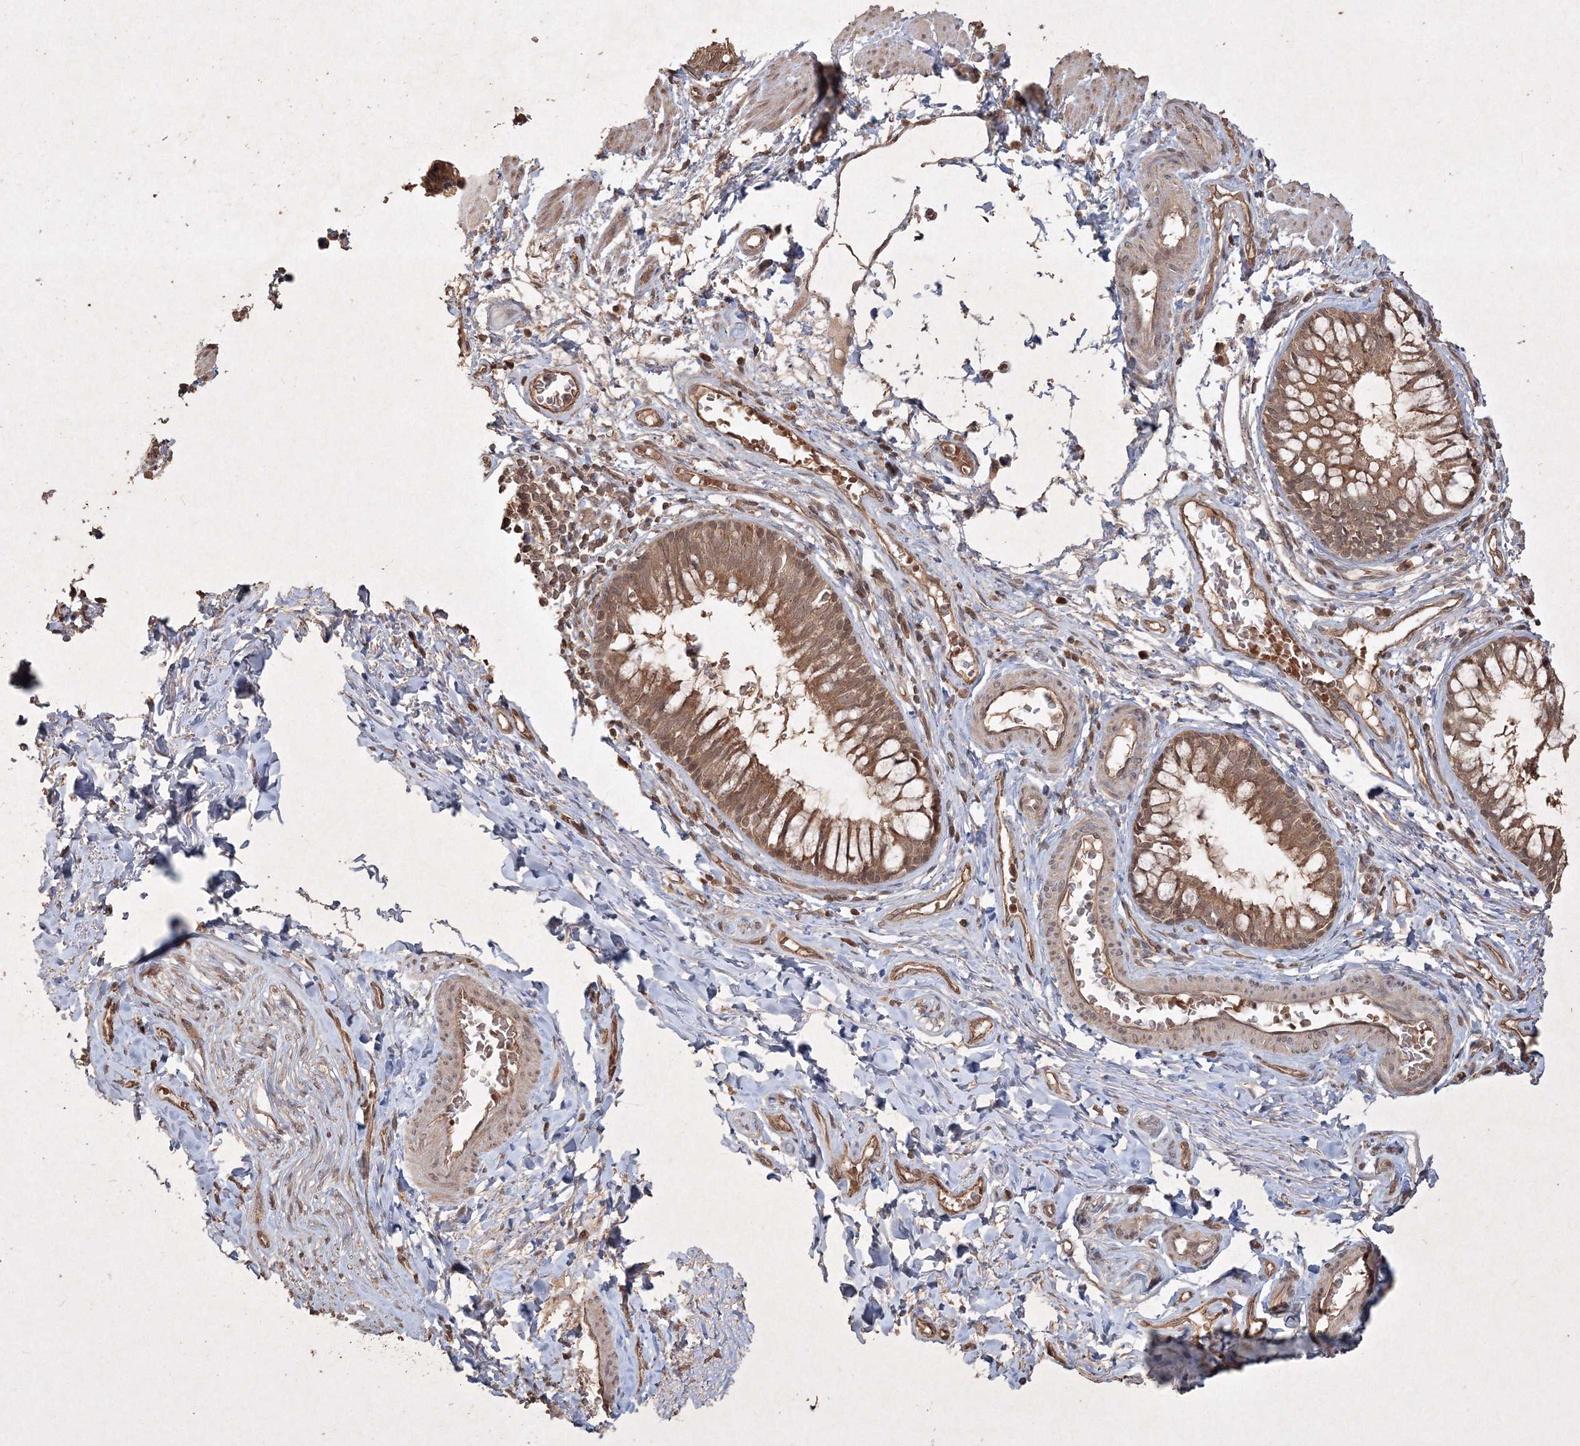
{"staining": {"intensity": "moderate", "quantity": ">75%", "location": "cytoplasmic/membranous,nuclear"}, "tissue": "bronchus", "cell_type": "Respiratory epithelial cells", "image_type": "normal", "snomed": [{"axis": "morphology", "description": "Normal tissue, NOS"}, {"axis": "topography", "description": "Cartilage tissue"}, {"axis": "topography", "description": "Bronchus"}], "caption": "The image demonstrates immunohistochemical staining of unremarkable bronchus. There is moderate cytoplasmic/membranous,nuclear positivity is identified in about >75% of respiratory epithelial cells. (brown staining indicates protein expression, while blue staining denotes nuclei).", "gene": "PELI3", "patient": {"sex": "female", "age": 36}}